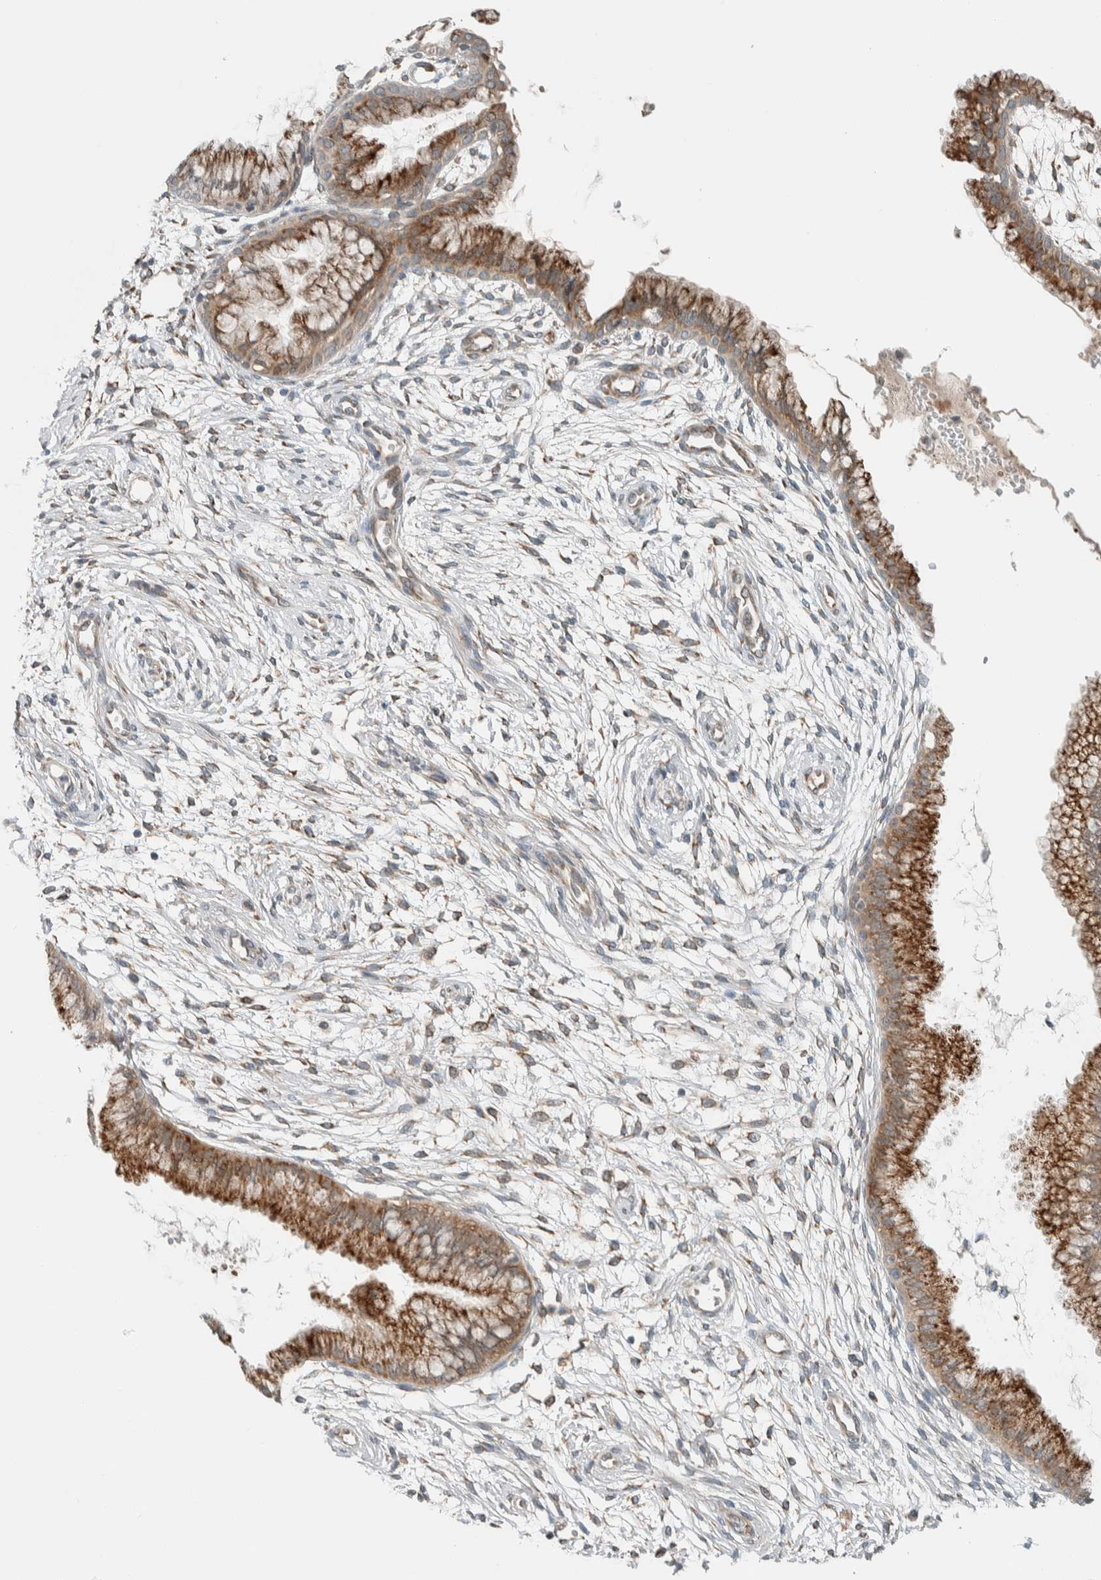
{"staining": {"intensity": "strong", "quantity": ">75%", "location": "cytoplasmic/membranous"}, "tissue": "cervix", "cell_type": "Glandular cells", "image_type": "normal", "snomed": [{"axis": "morphology", "description": "Normal tissue, NOS"}, {"axis": "topography", "description": "Cervix"}], "caption": "Immunohistochemical staining of unremarkable cervix reveals strong cytoplasmic/membranous protein positivity in about >75% of glandular cells.", "gene": "CTBP2", "patient": {"sex": "female", "age": 39}}